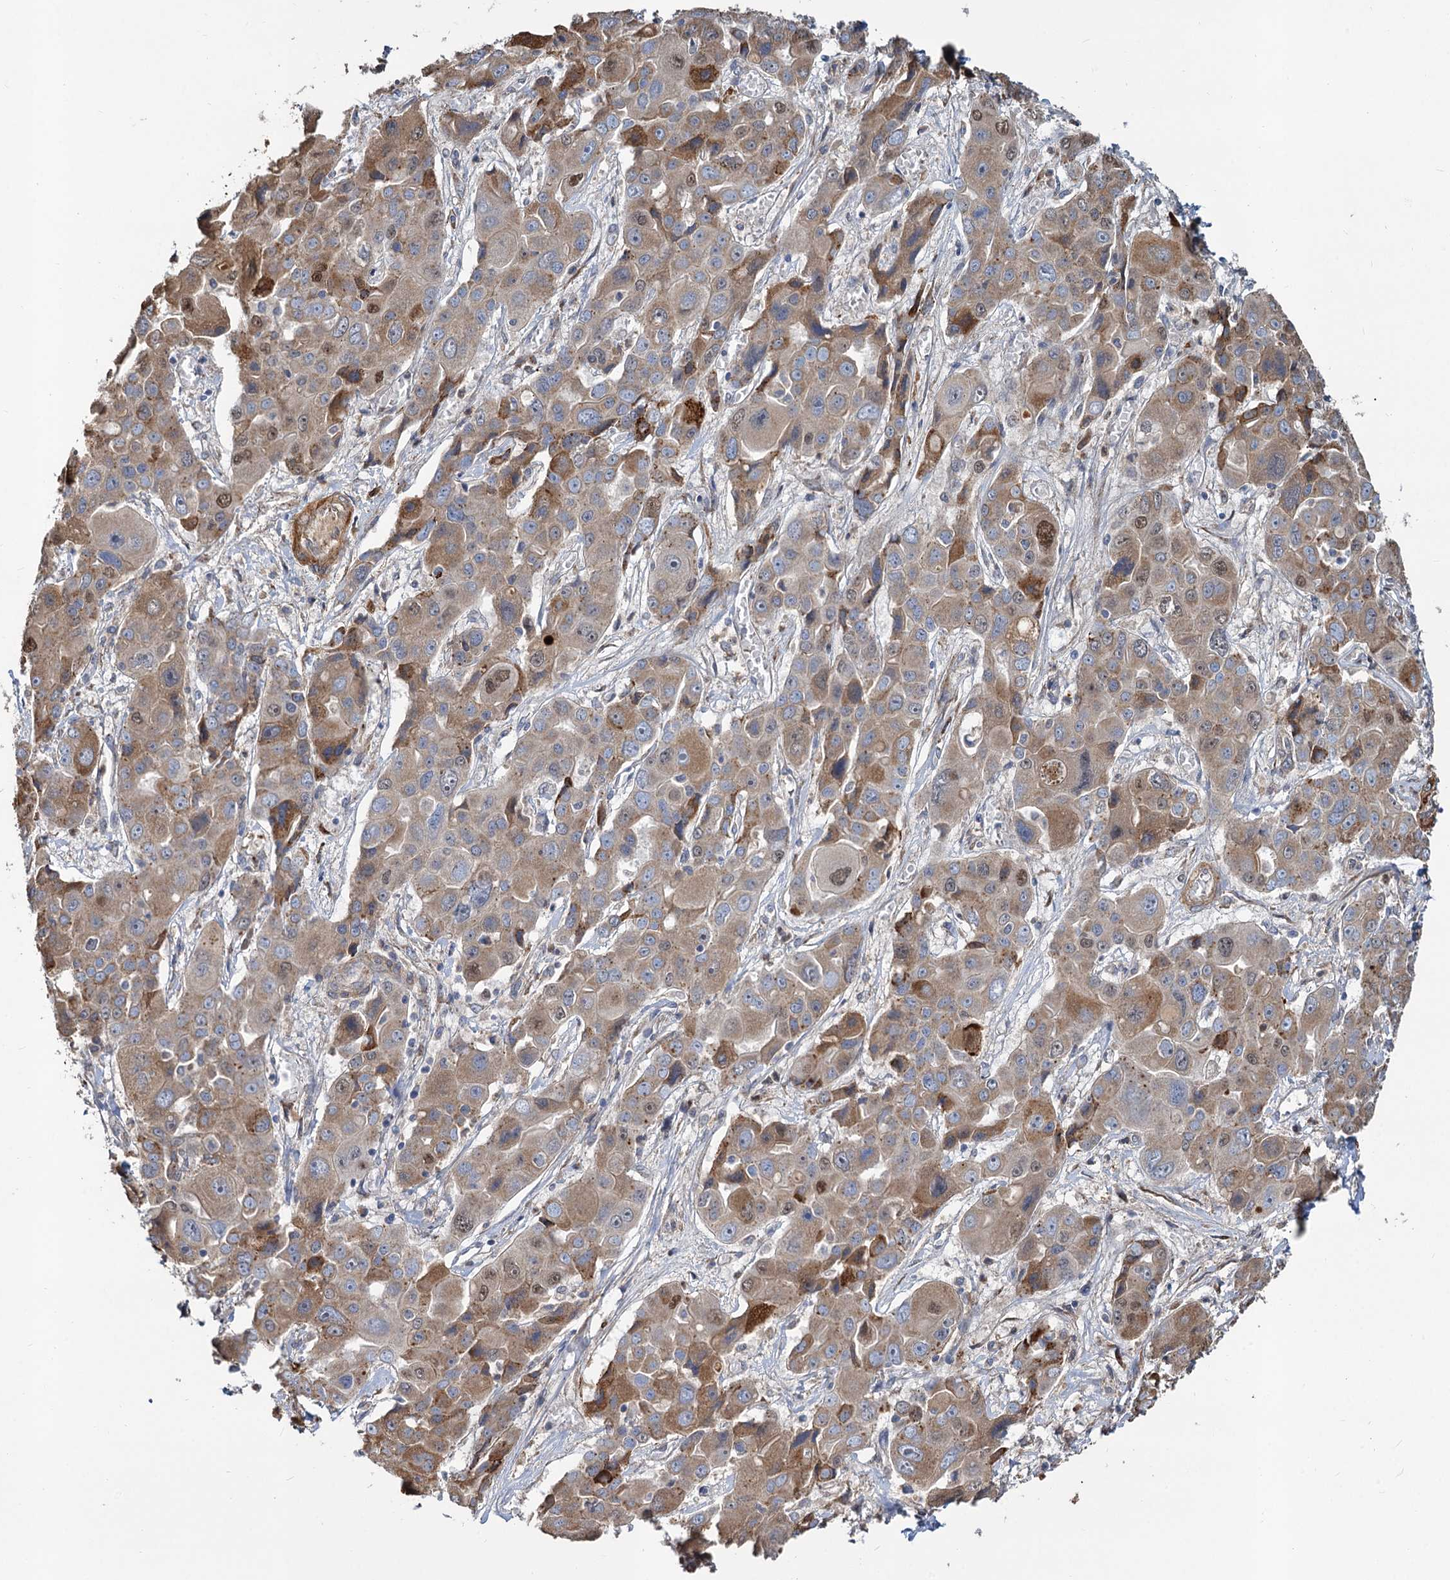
{"staining": {"intensity": "moderate", "quantity": "25%-75%", "location": "cytoplasmic/membranous"}, "tissue": "liver cancer", "cell_type": "Tumor cells", "image_type": "cancer", "snomed": [{"axis": "morphology", "description": "Cholangiocarcinoma"}, {"axis": "topography", "description": "Liver"}], "caption": "Immunohistochemical staining of human liver cholangiocarcinoma displays medium levels of moderate cytoplasmic/membranous protein staining in about 25%-75% of tumor cells.", "gene": "ALKBH7", "patient": {"sex": "male", "age": 67}}